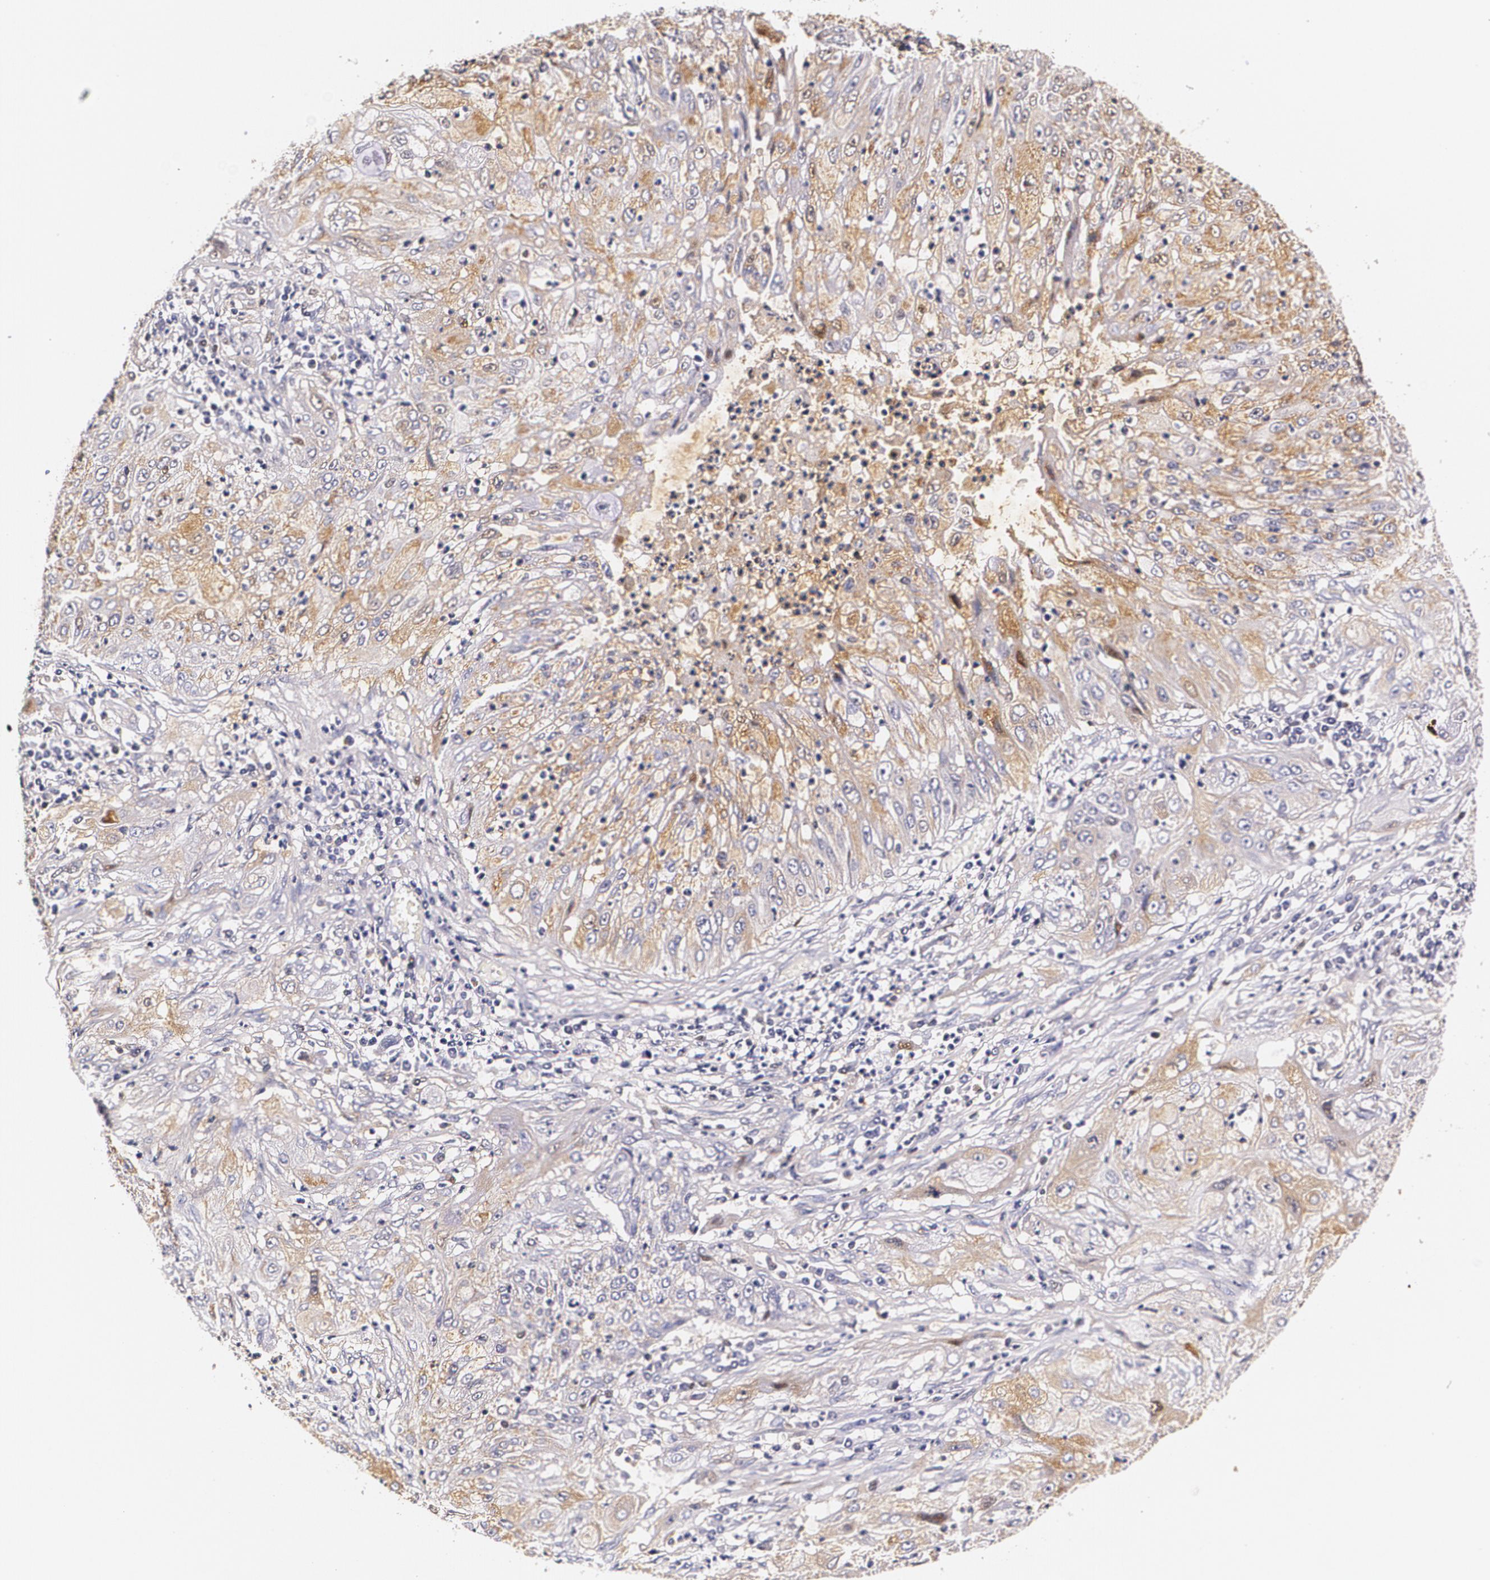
{"staining": {"intensity": "weak", "quantity": "25%-75%", "location": "cytoplasmic/membranous"}, "tissue": "lung cancer", "cell_type": "Tumor cells", "image_type": "cancer", "snomed": [{"axis": "morphology", "description": "Inflammation, NOS"}, {"axis": "morphology", "description": "Squamous cell carcinoma, NOS"}, {"axis": "topography", "description": "Lymph node"}, {"axis": "topography", "description": "Soft tissue"}, {"axis": "topography", "description": "Lung"}], "caption": "This histopathology image reveals immunohistochemistry staining of lung cancer (squamous cell carcinoma), with low weak cytoplasmic/membranous positivity in about 25%-75% of tumor cells.", "gene": "TTR", "patient": {"sex": "male", "age": 66}}